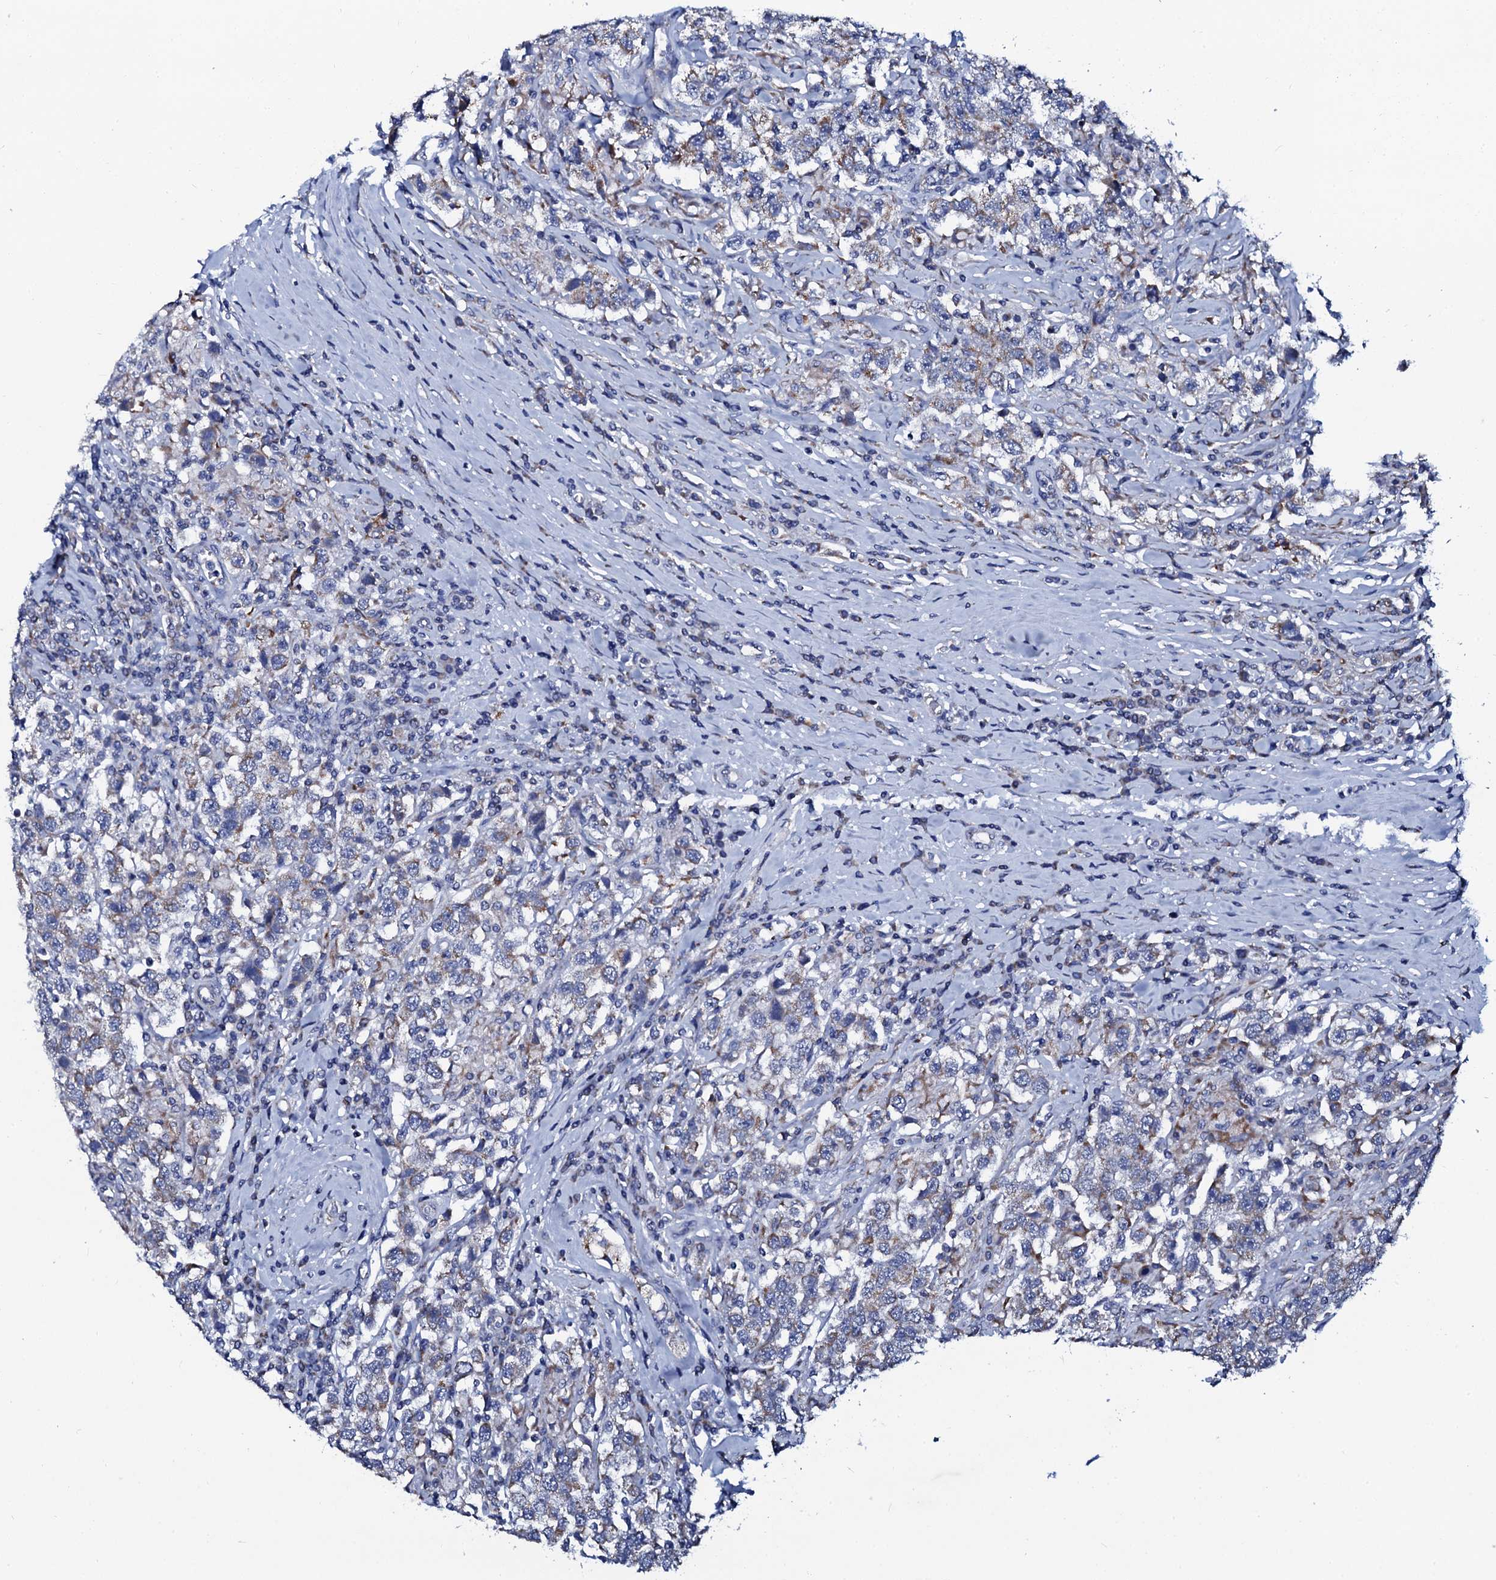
{"staining": {"intensity": "moderate", "quantity": "<25%", "location": "cytoplasmic/membranous"}, "tissue": "testis cancer", "cell_type": "Tumor cells", "image_type": "cancer", "snomed": [{"axis": "morphology", "description": "Seminoma, NOS"}, {"axis": "topography", "description": "Testis"}], "caption": "The micrograph exhibits immunohistochemical staining of seminoma (testis). There is moderate cytoplasmic/membranous positivity is seen in about <25% of tumor cells.", "gene": "SLC37A4", "patient": {"sex": "male", "age": 41}}